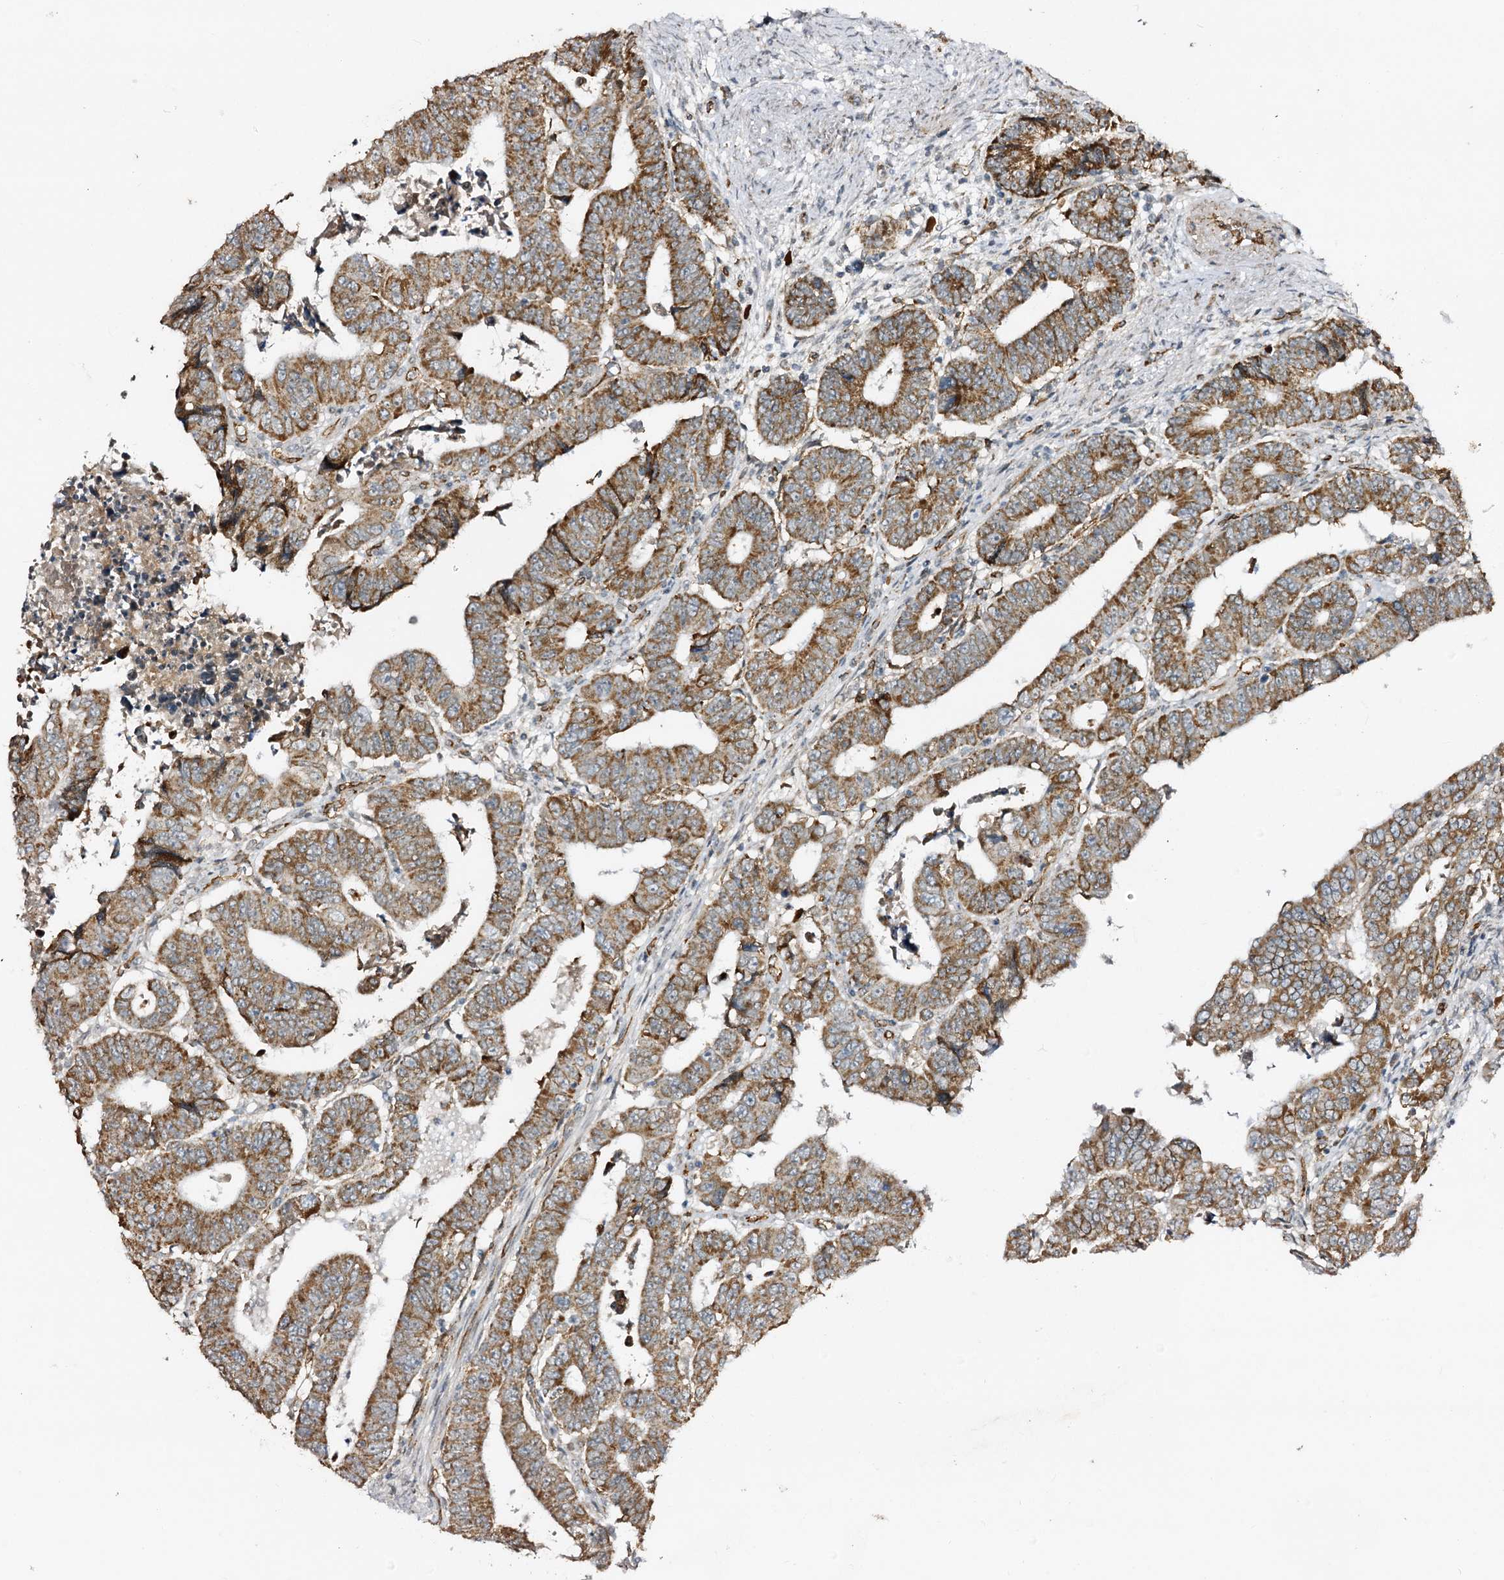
{"staining": {"intensity": "moderate", "quantity": ">75%", "location": "cytoplasmic/membranous"}, "tissue": "colorectal cancer", "cell_type": "Tumor cells", "image_type": "cancer", "snomed": [{"axis": "morphology", "description": "Normal tissue, NOS"}, {"axis": "morphology", "description": "Adenocarcinoma, NOS"}, {"axis": "topography", "description": "Rectum"}], "caption": "The immunohistochemical stain shows moderate cytoplasmic/membranous expression in tumor cells of colorectal cancer (adenocarcinoma) tissue.", "gene": "CBR4", "patient": {"sex": "female", "age": 65}}